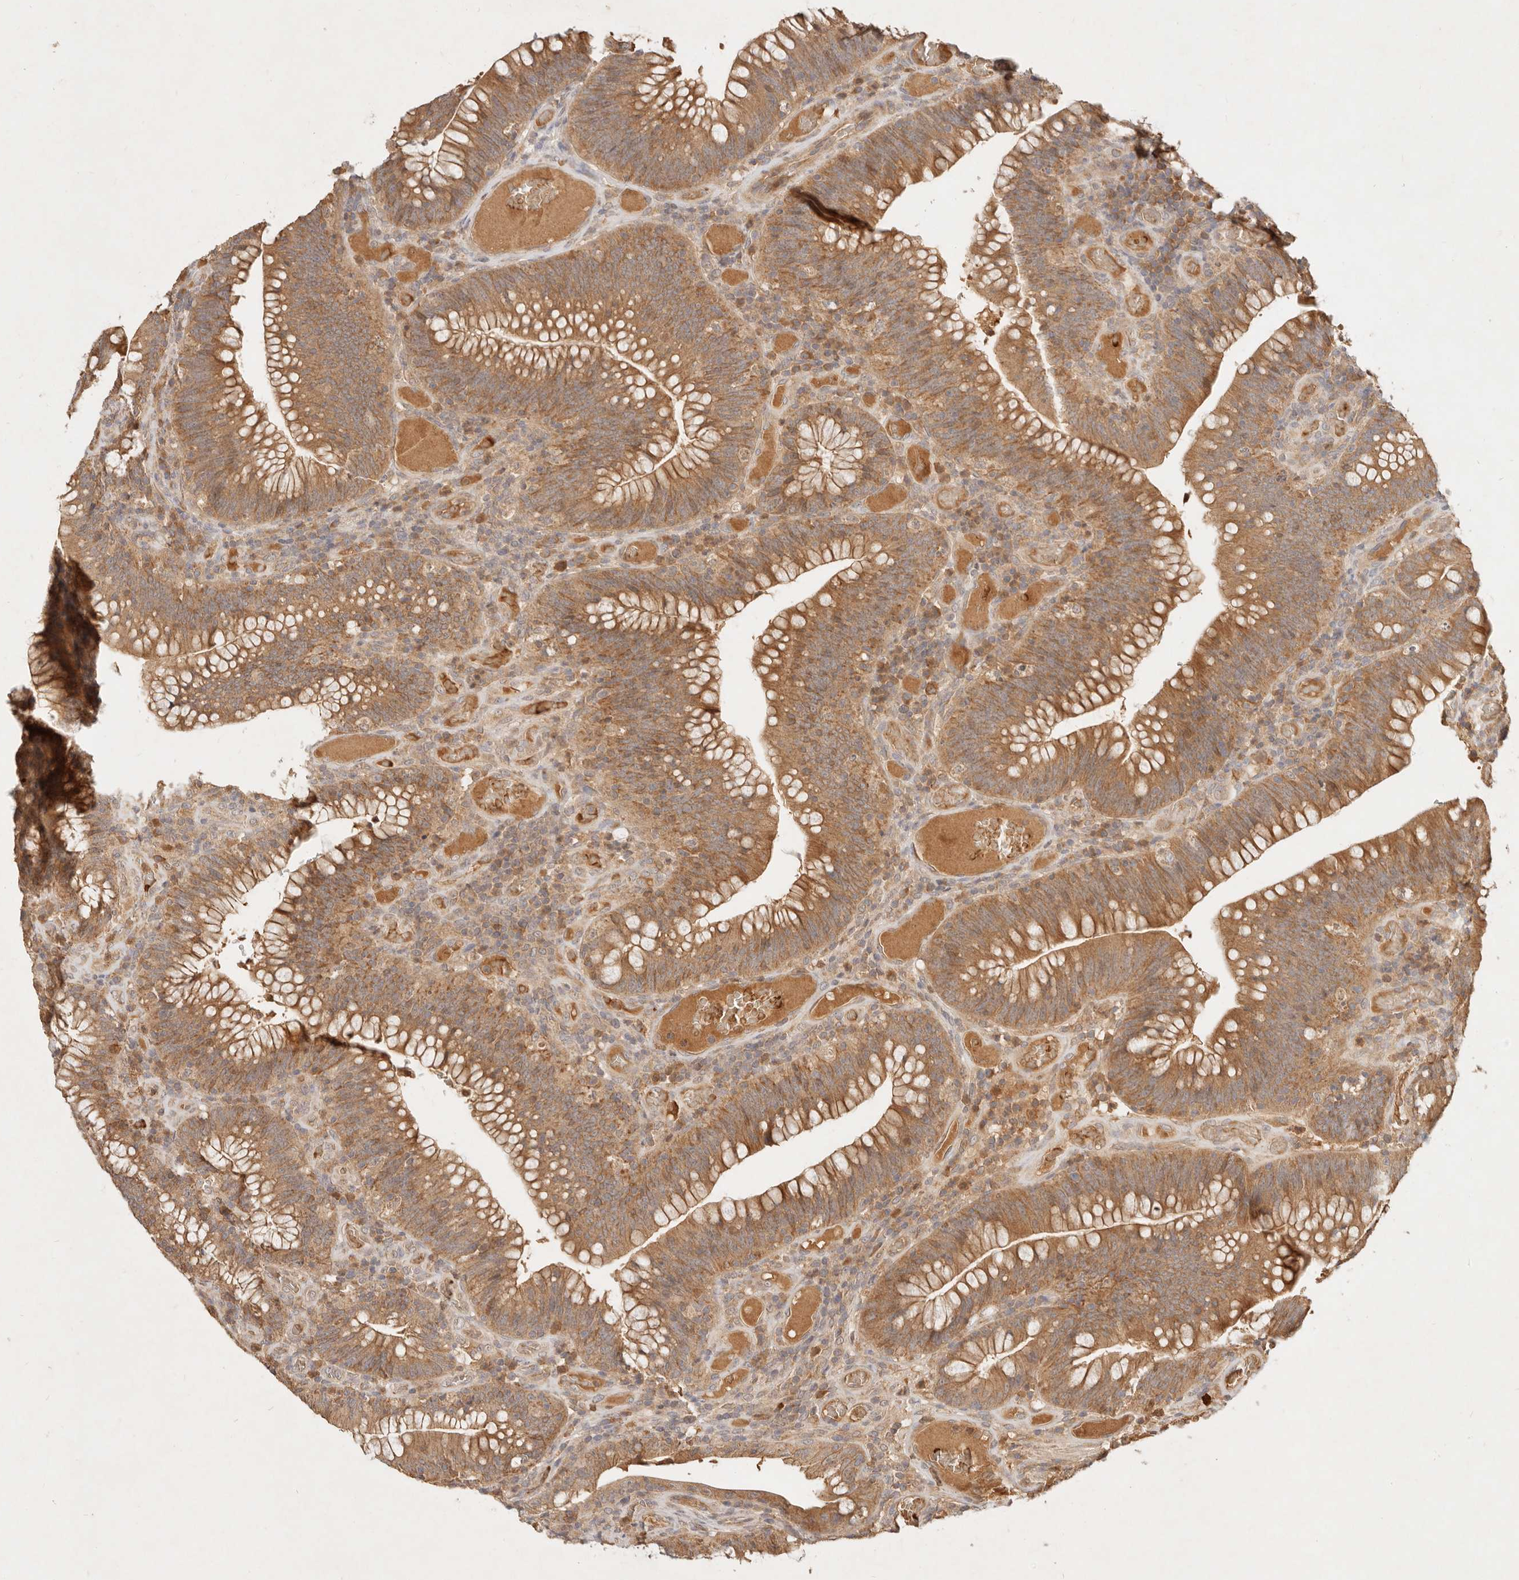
{"staining": {"intensity": "moderate", "quantity": ">75%", "location": "cytoplasmic/membranous"}, "tissue": "colorectal cancer", "cell_type": "Tumor cells", "image_type": "cancer", "snomed": [{"axis": "morphology", "description": "Normal tissue, NOS"}, {"axis": "topography", "description": "Colon"}], "caption": "Human colorectal cancer stained with a protein marker reveals moderate staining in tumor cells.", "gene": "FREM2", "patient": {"sex": "female", "age": 82}}